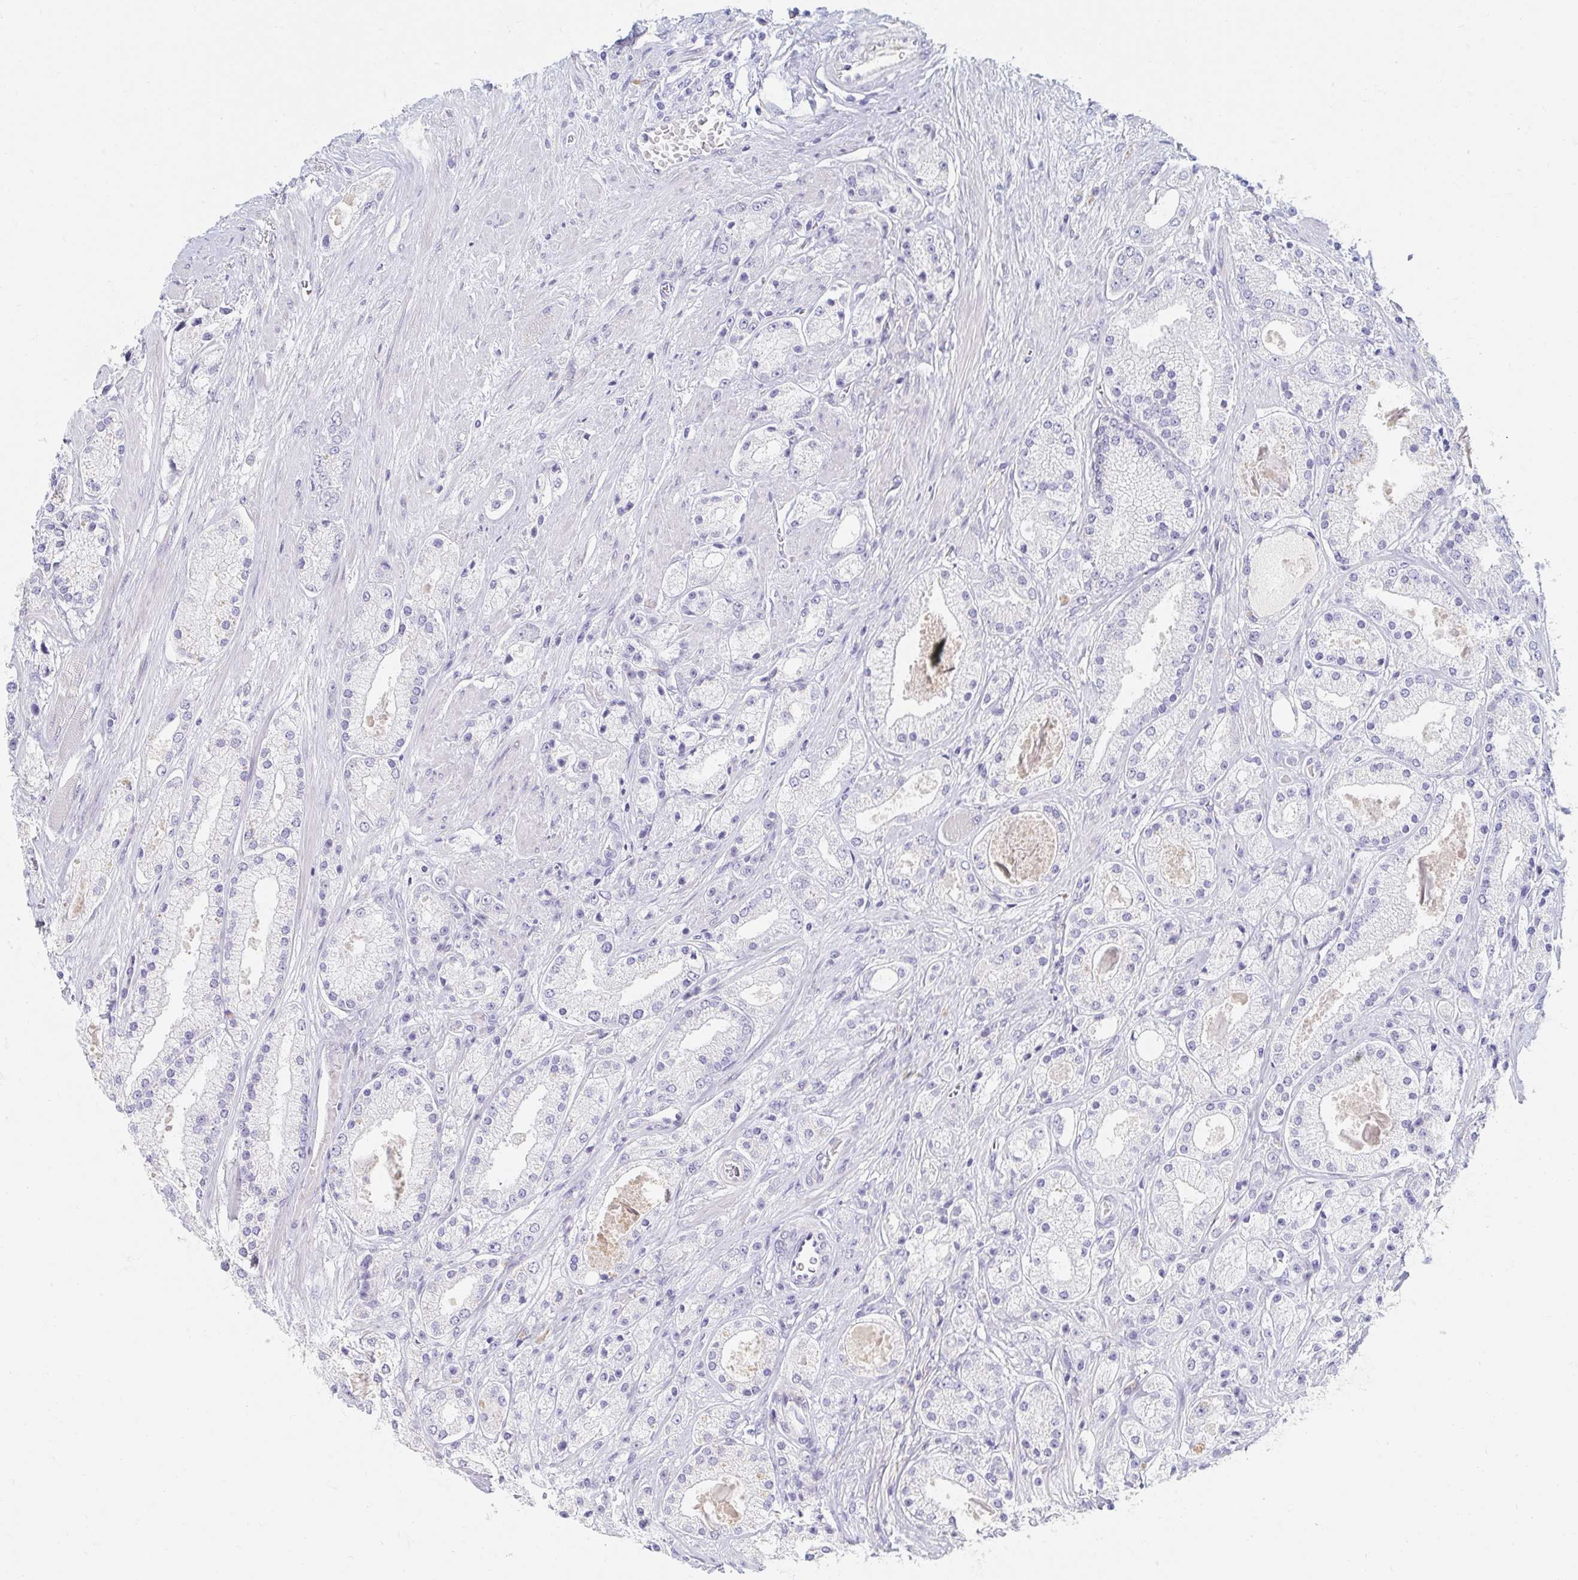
{"staining": {"intensity": "negative", "quantity": "none", "location": "none"}, "tissue": "prostate cancer", "cell_type": "Tumor cells", "image_type": "cancer", "snomed": [{"axis": "morphology", "description": "Adenocarcinoma, High grade"}, {"axis": "topography", "description": "Prostate"}], "caption": "The immunohistochemistry (IHC) micrograph has no significant staining in tumor cells of prostate cancer tissue. Nuclei are stained in blue.", "gene": "MYLK2", "patient": {"sex": "male", "age": 67}}